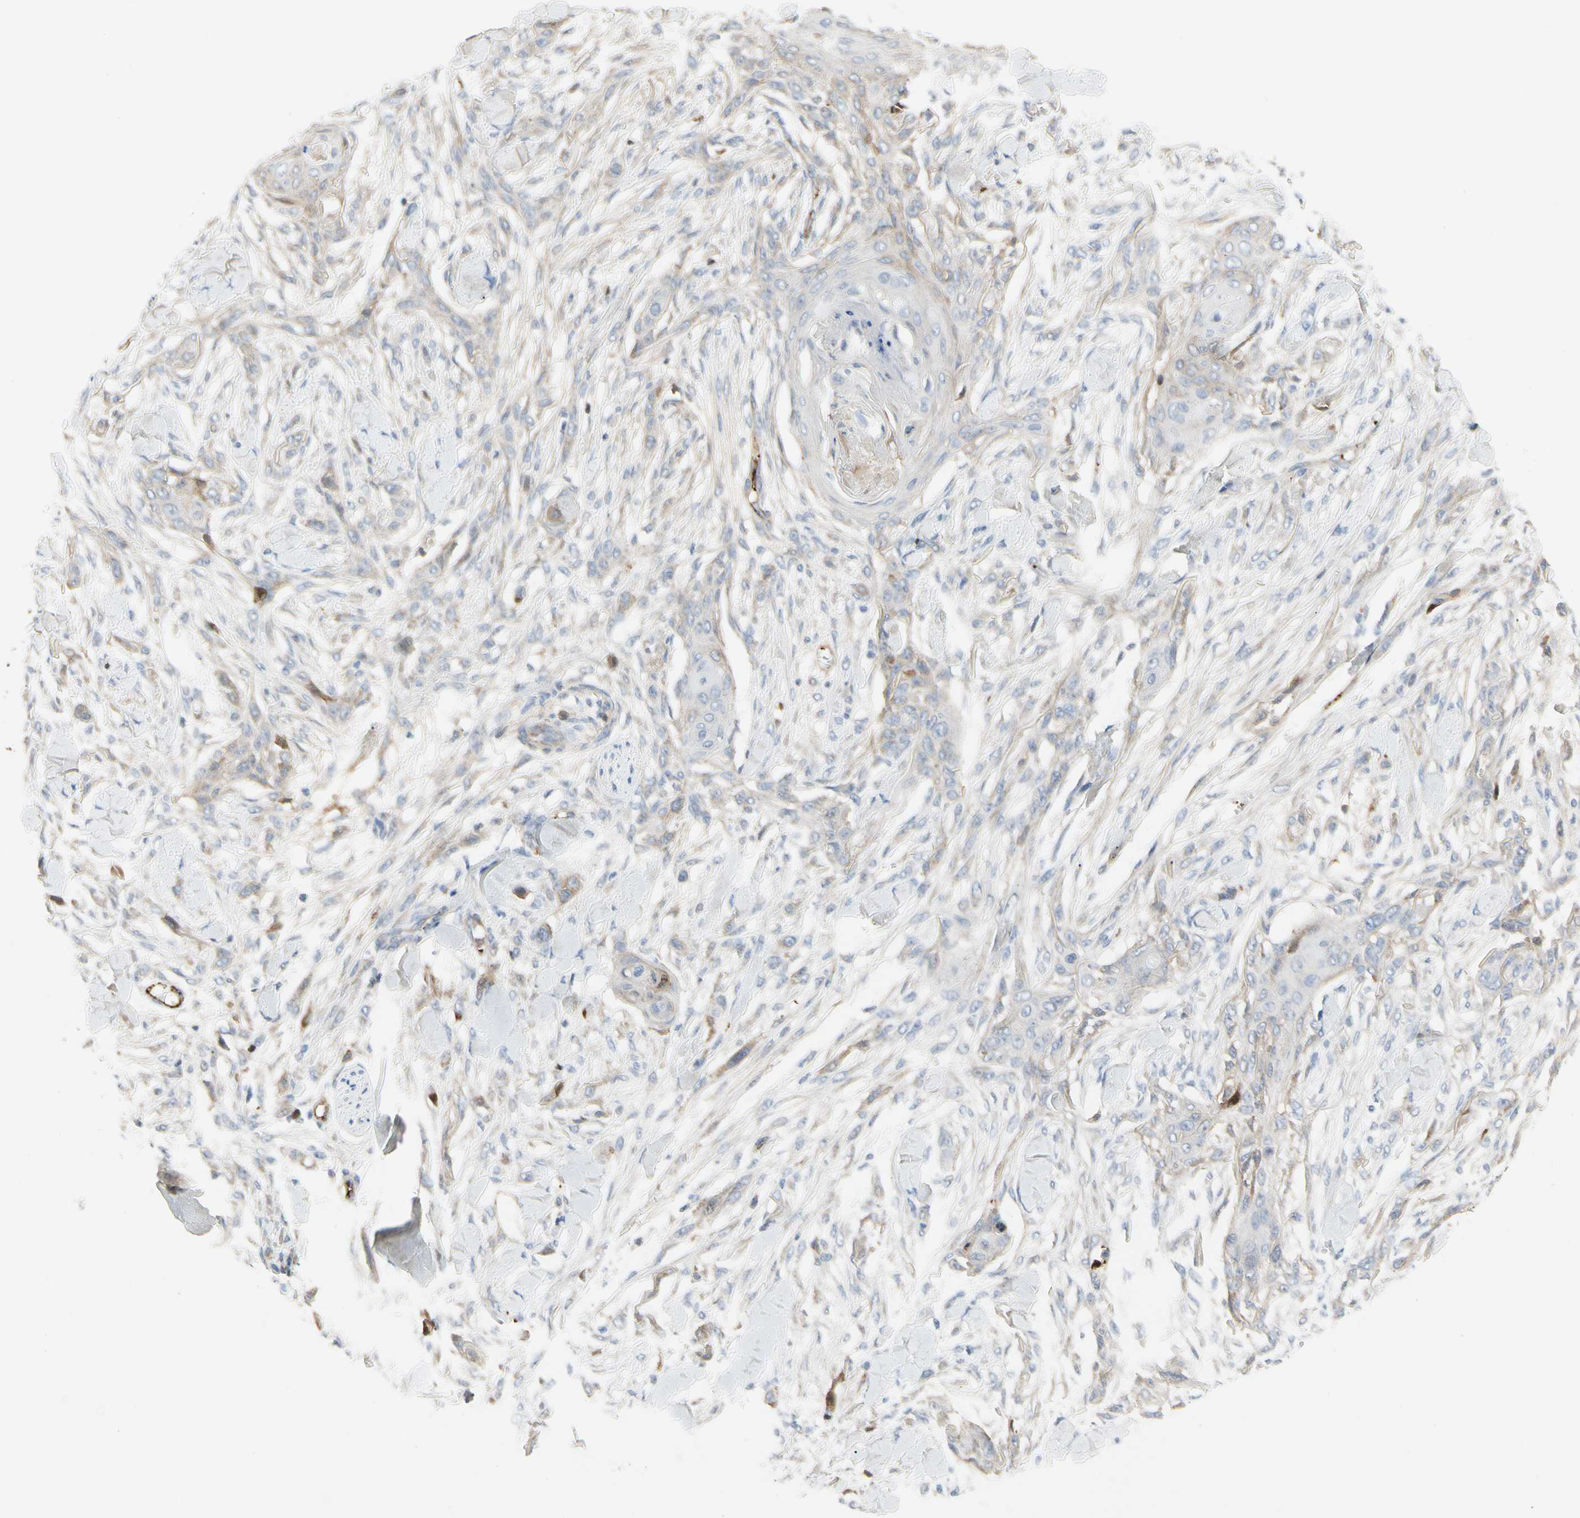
{"staining": {"intensity": "weak", "quantity": "25%-75%", "location": "cytoplasmic/membranous"}, "tissue": "skin cancer", "cell_type": "Tumor cells", "image_type": "cancer", "snomed": [{"axis": "morphology", "description": "Squamous cell carcinoma, NOS"}, {"axis": "topography", "description": "Skin"}], "caption": "Skin squamous cell carcinoma stained for a protein displays weak cytoplasmic/membranous positivity in tumor cells. The protein is shown in brown color, while the nuclei are stained blue.", "gene": "FGB", "patient": {"sex": "female", "age": 59}}